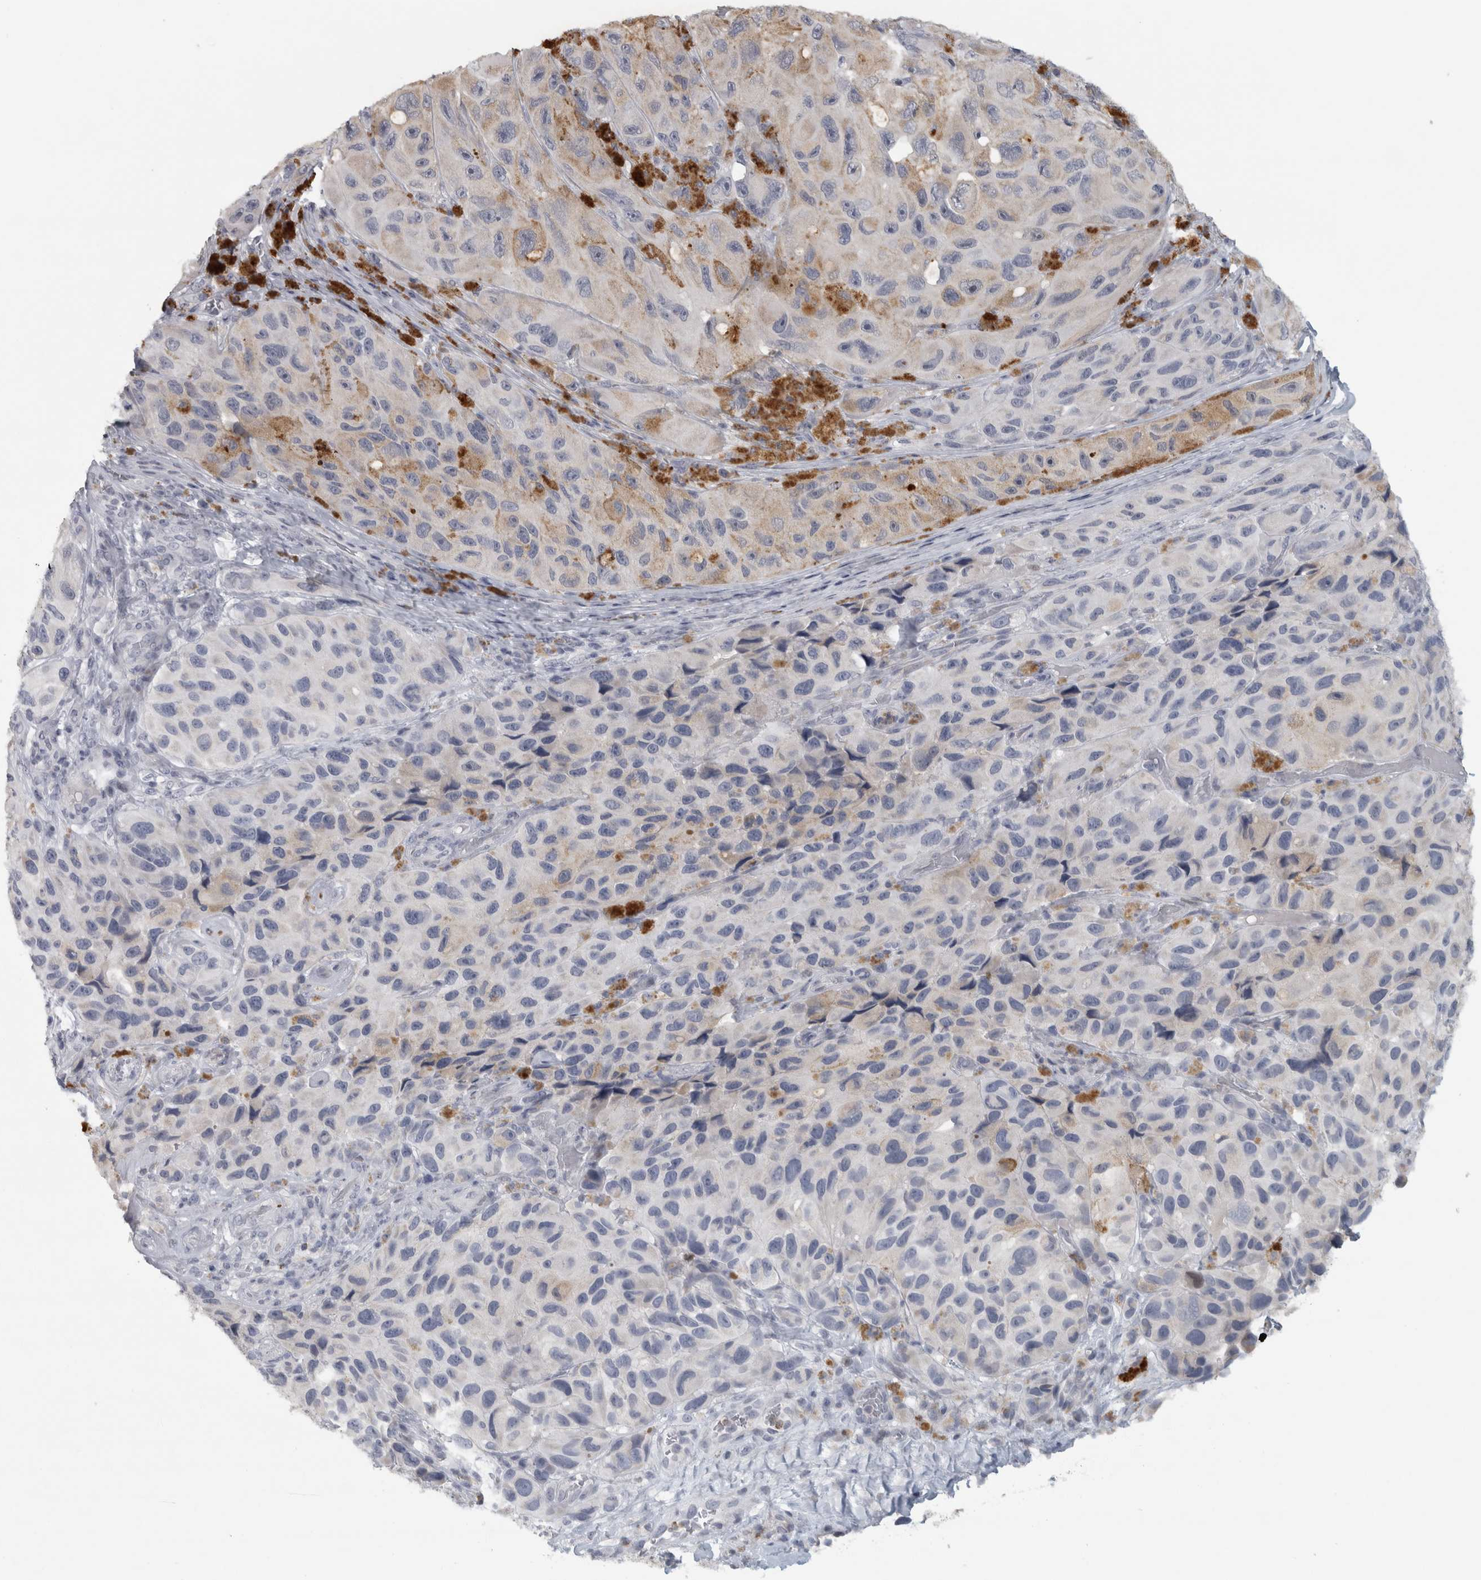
{"staining": {"intensity": "negative", "quantity": "none", "location": "none"}, "tissue": "melanoma", "cell_type": "Tumor cells", "image_type": "cancer", "snomed": [{"axis": "morphology", "description": "Malignant melanoma, NOS"}, {"axis": "topography", "description": "Skin"}], "caption": "High magnification brightfield microscopy of melanoma stained with DAB (brown) and counterstained with hematoxylin (blue): tumor cells show no significant positivity.", "gene": "PTPRN2", "patient": {"sex": "female", "age": 73}}